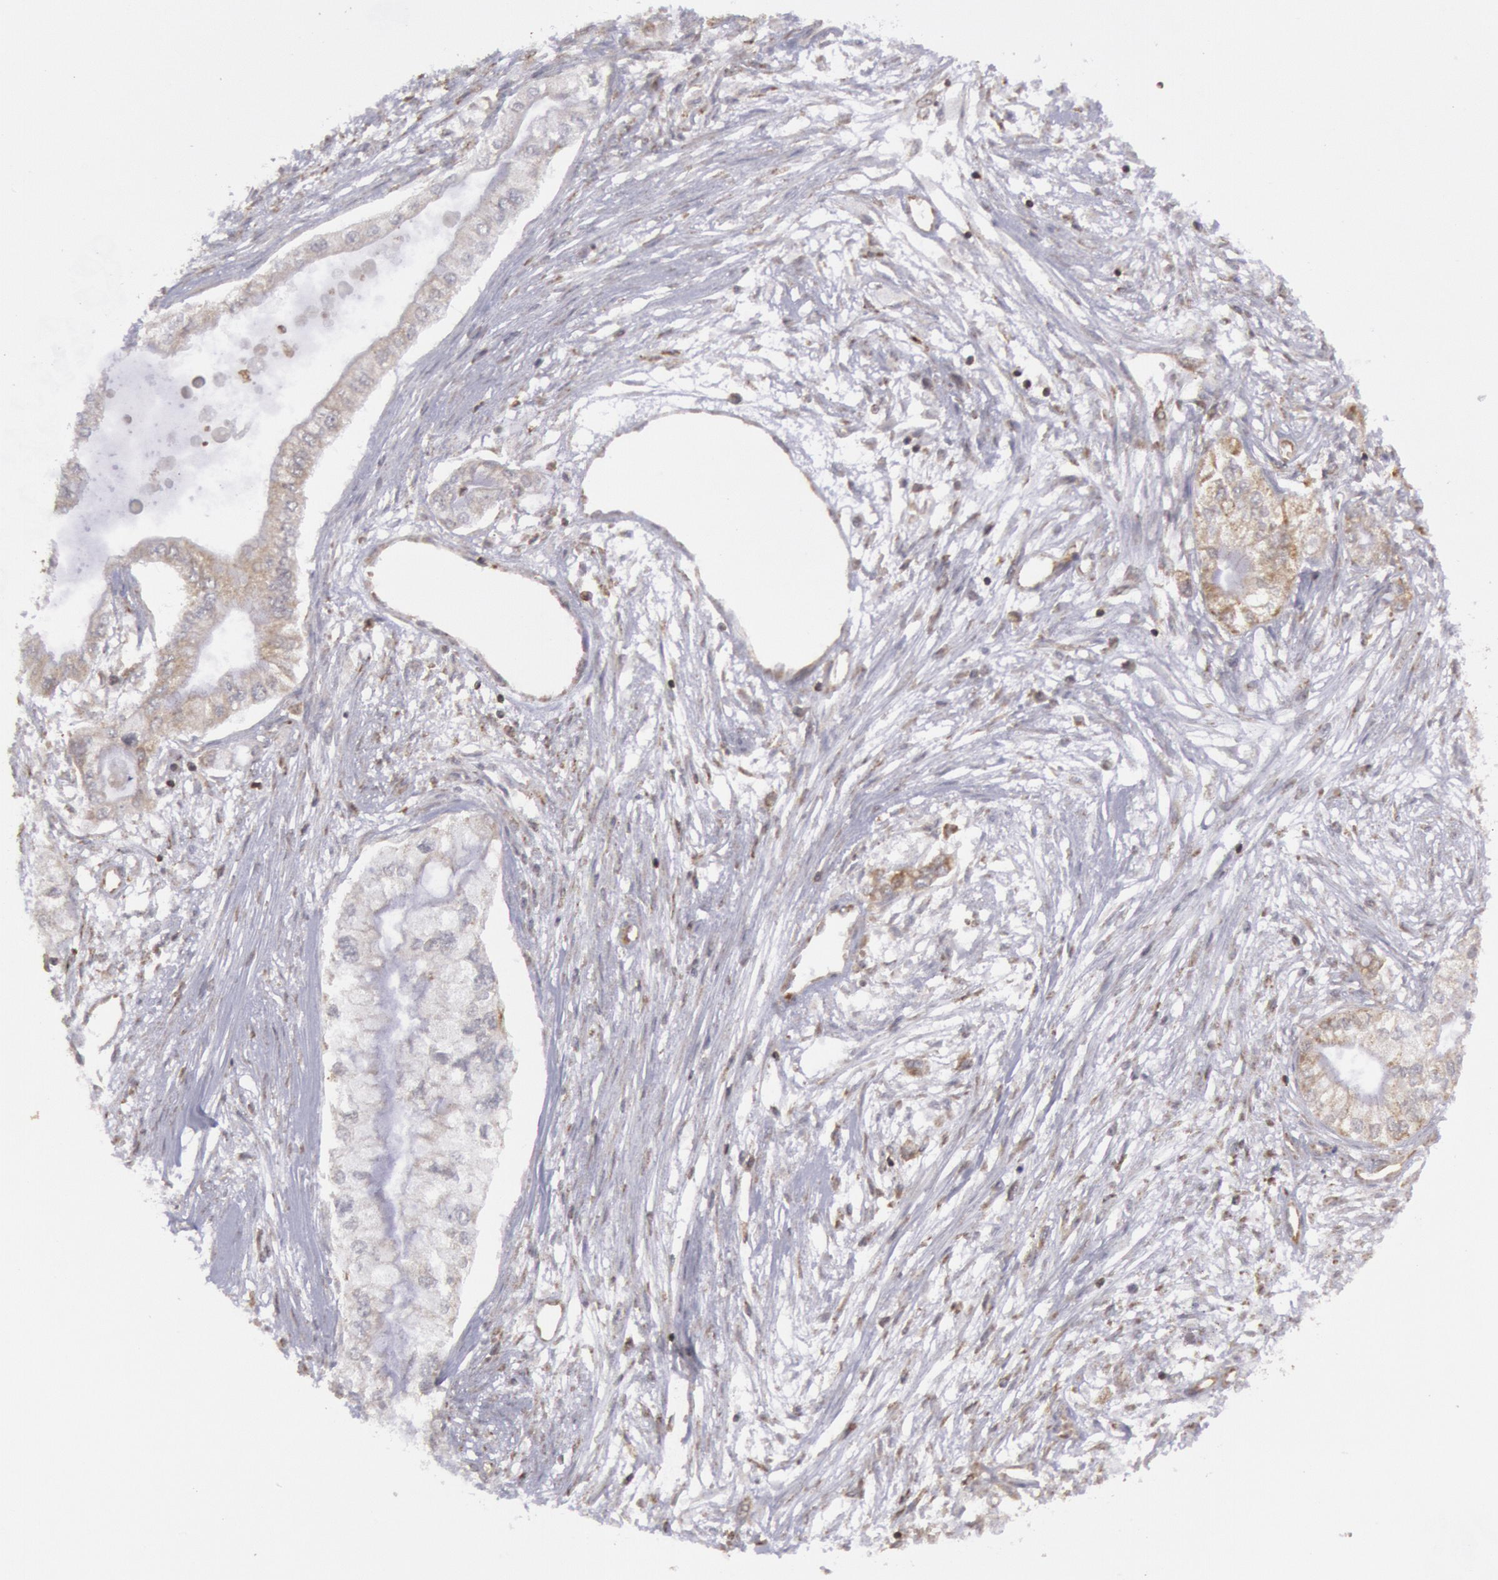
{"staining": {"intensity": "negative", "quantity": "none", "location": "none"}, "tissue": "pancreatic cancer", "cell_type": "Tumor cells", "image_type": "cancer", "snomed": [{"axis": "morphology", "description": "Adenocarcinoma, NOS"}, {"axis": "topography", "description": "Pancreas"}], "caption": "There is no significant positivity in tumor cells of pancreatic adenocarcinoma.", "gene": "TAP2", "patient": {"sex": "male", "age": 79}}